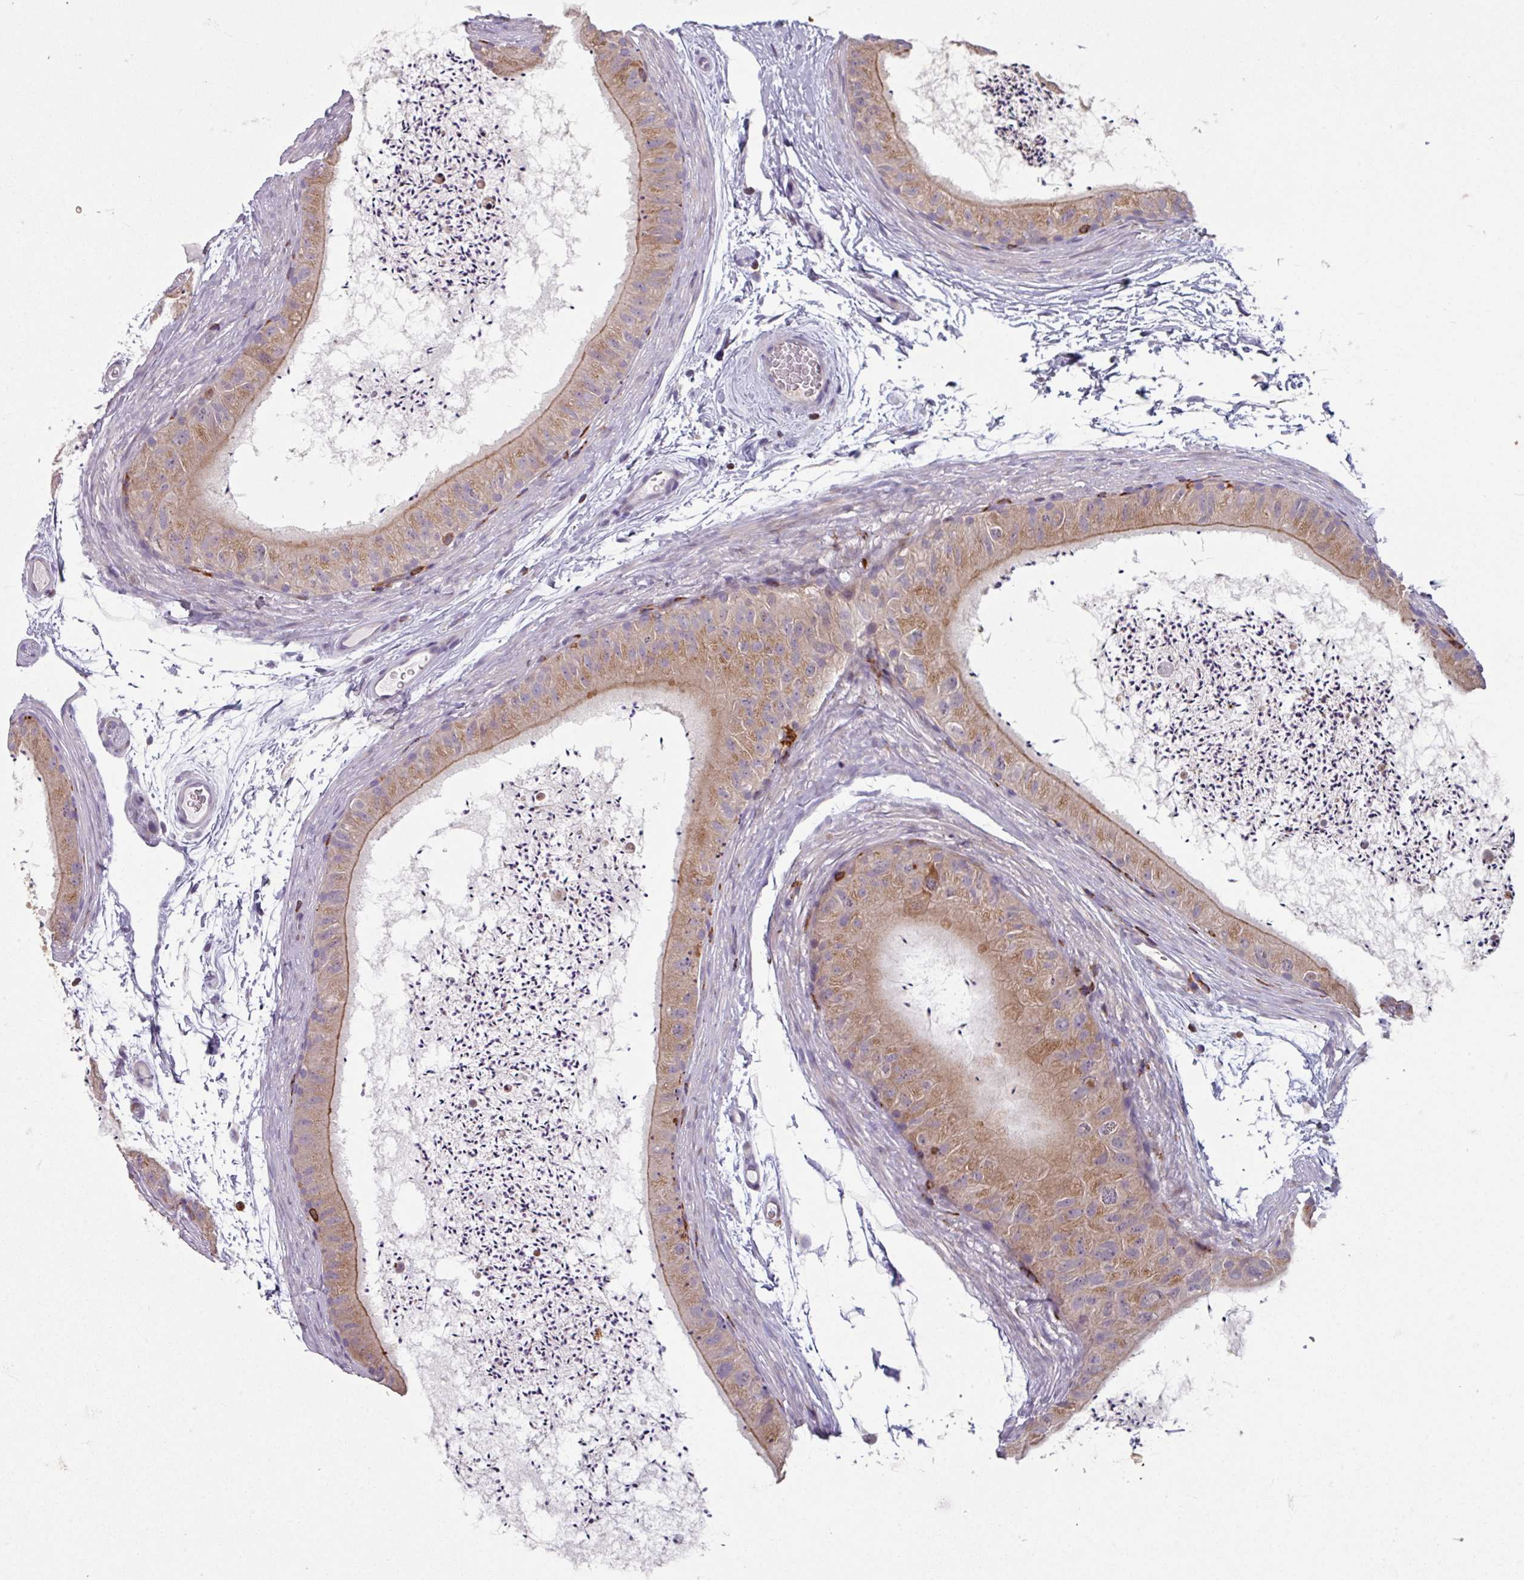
{"staining": {"intensity": "moderate", "quantity": ">75%", "location": "cytoplasmic/membranous"}, "tissue": "epididymis", "cell_type": "Glandular cells", "image_type": "normal", "snomed": [{"axis": "morphology", "description": "Normal tissue, NOS"}, {"axis": "topography", "description": "Epididymis"}], "caption": "Glandular cells exhibit medium levels of moderate cytoplasmic/membranous positivity in approximately >75% of cells in unremarkable epididymis.", "gene": "NEDD9", "patient": {"sex": "male", "age": 50}}